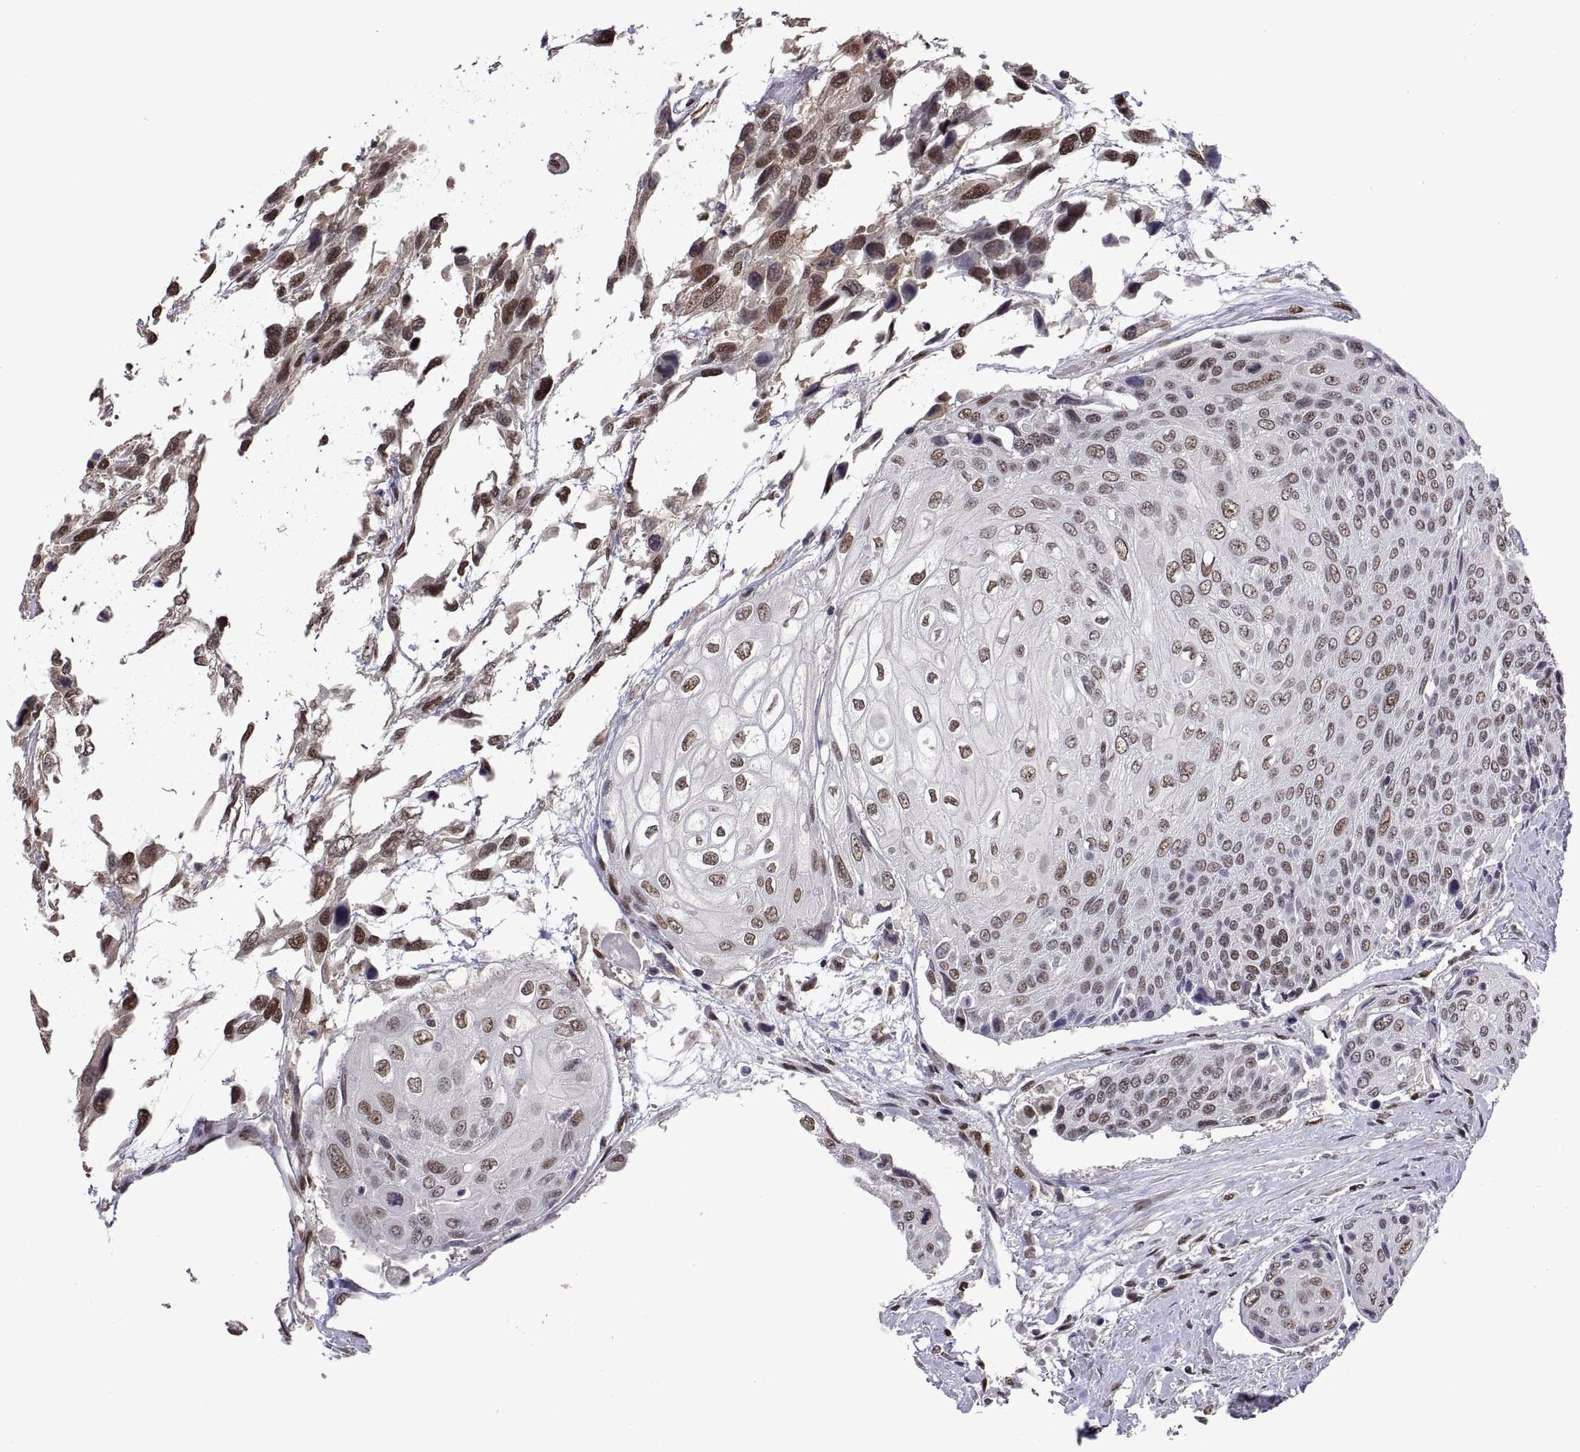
{"staining": {"intensity": "moderate", "quantity": "25%-75%", "location": "nuclear"}, "tissue": "urothelial cancer", "cell_type": "Tumor cells", "image_type": "cancer", "snomed": [{"axis": "morphology", "description": "Urothelial carcinoma, High grade"}, {"axis": "topography", "description": "Urinary bladder"}], "caption": "Immunohistochemistry (DAB) staining of urothelial carcinoma (high-grade) demonstrates moderate nuclear protein staining in about 25%-75% of tumor cells.", "gene": "NR4A1", "patient": {"sex": "female", "age": 70}}